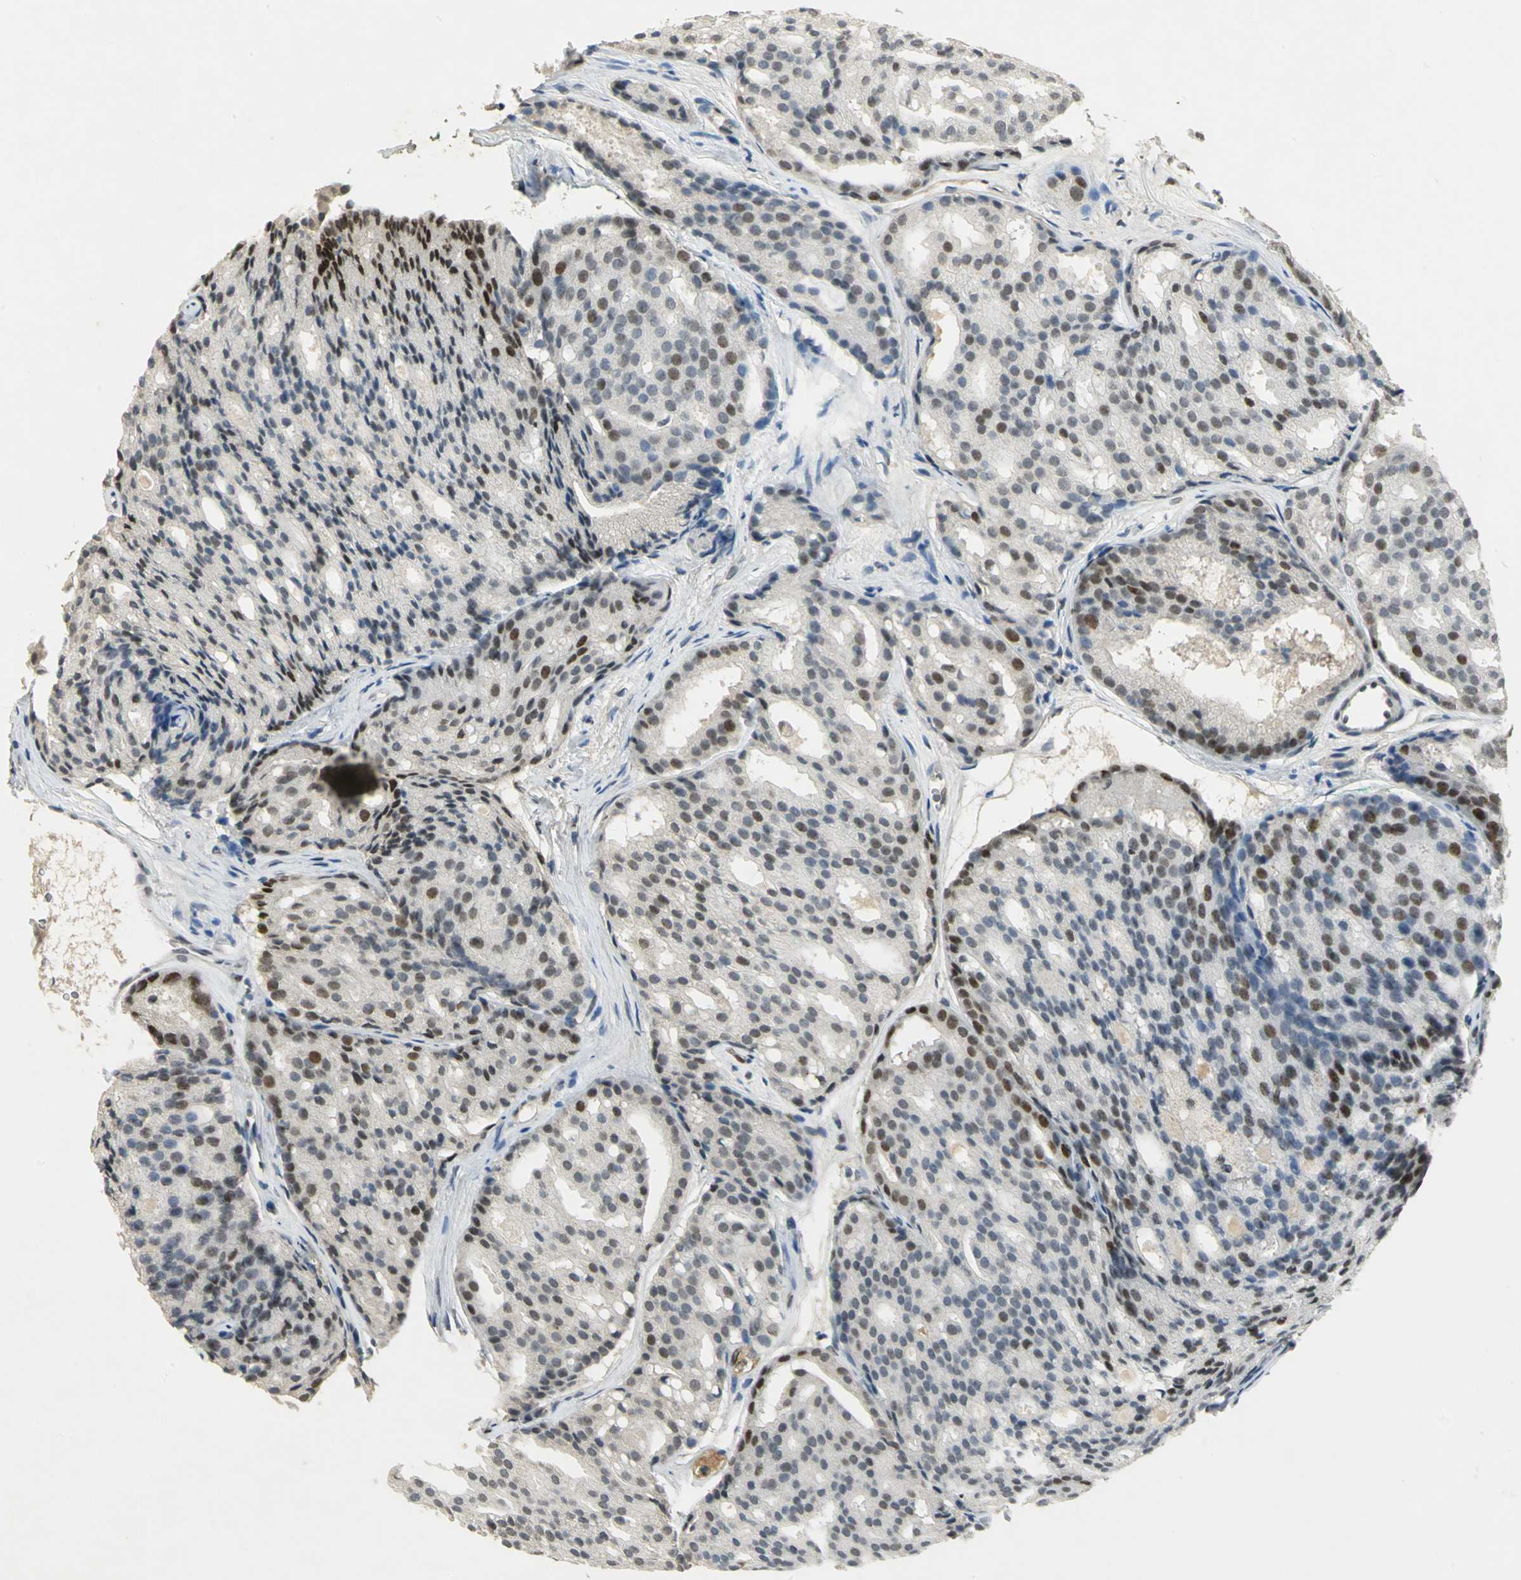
{"staining": {"intensity": "strong", "quantity": "25%-75%", "location": "nuclear"}, "tissue": "prostate cancer", "cell_type": "Tumor cells", "image_type": "cancer", "snomed": [{"axis": "morphology", "description": "Adenocarcinoma, High grade"}, {"axis": "topography", "description": "Prostate"}], "caption": "Brown immunohistochemical staining in prostate cancer (high-grade adenocarcinoma) displays strong nuclear expression in about 25%-75% of tumor cells.", "gene": "AK6", "patient": {"sex": "male", "age": 64}}